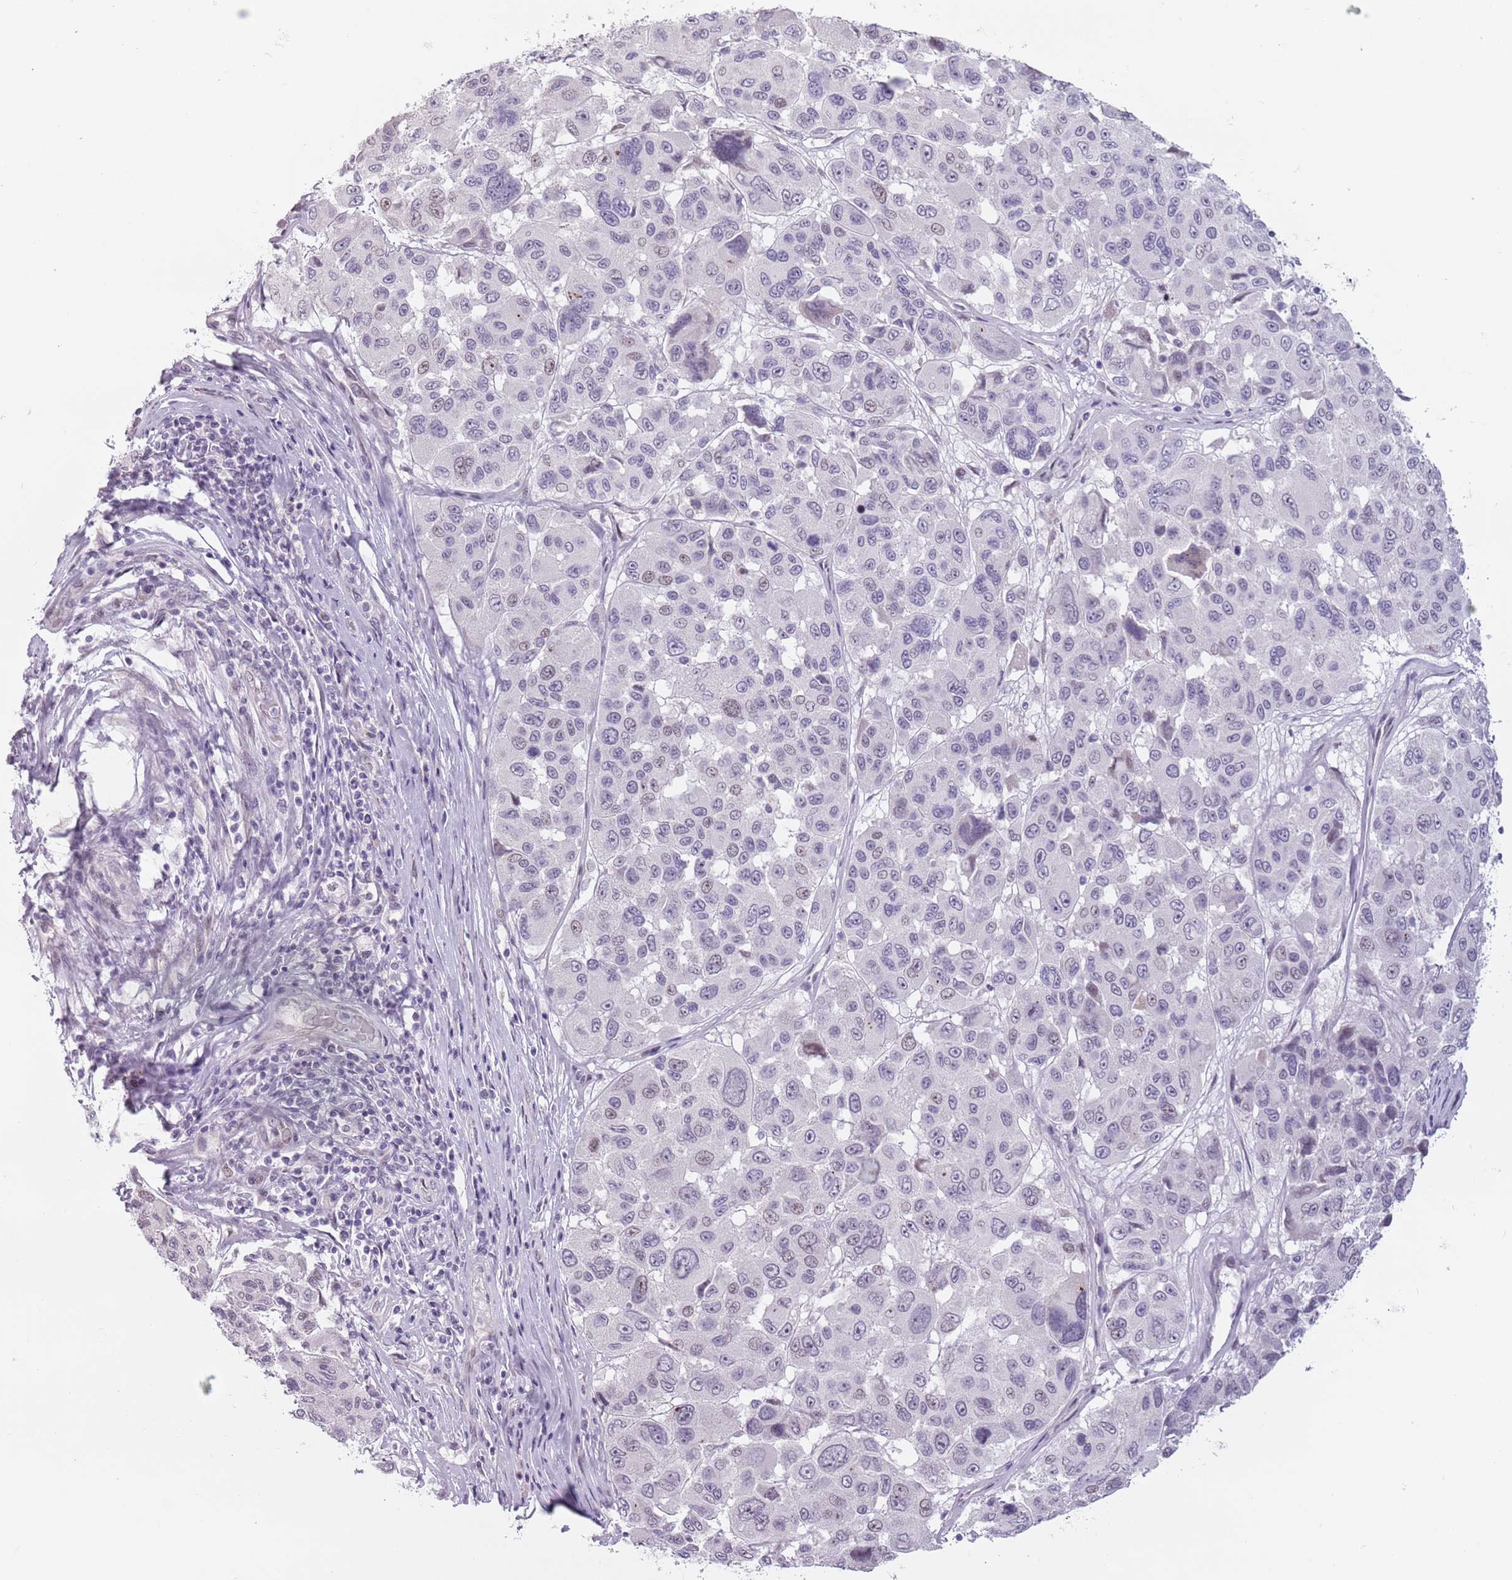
{"staining": {"intensity": "weak", "quantity": "25%-75%", "location": "nuclear"}, "tissue": "melanoma", "cell_type": "Tumor cells", "image_type": "cancer", "snomed": [{"axis": "morphology", "description": "Malignant melanoma, NOS"}, {"axis": "topography", "description": "Skin"}], "caption": "Protein staining demonstrates weak nuclear positivity in approximately 25%-75% of tumor cells in melanoma. The staining is performed using DAB (3,3'-diaminobenzidine) brown chromogen to label protein expression. The nuclei are counter-stained blue using hematoxylin.", "gene": "PTCHD1", "patient": {"sex": "female", "age": 66}}